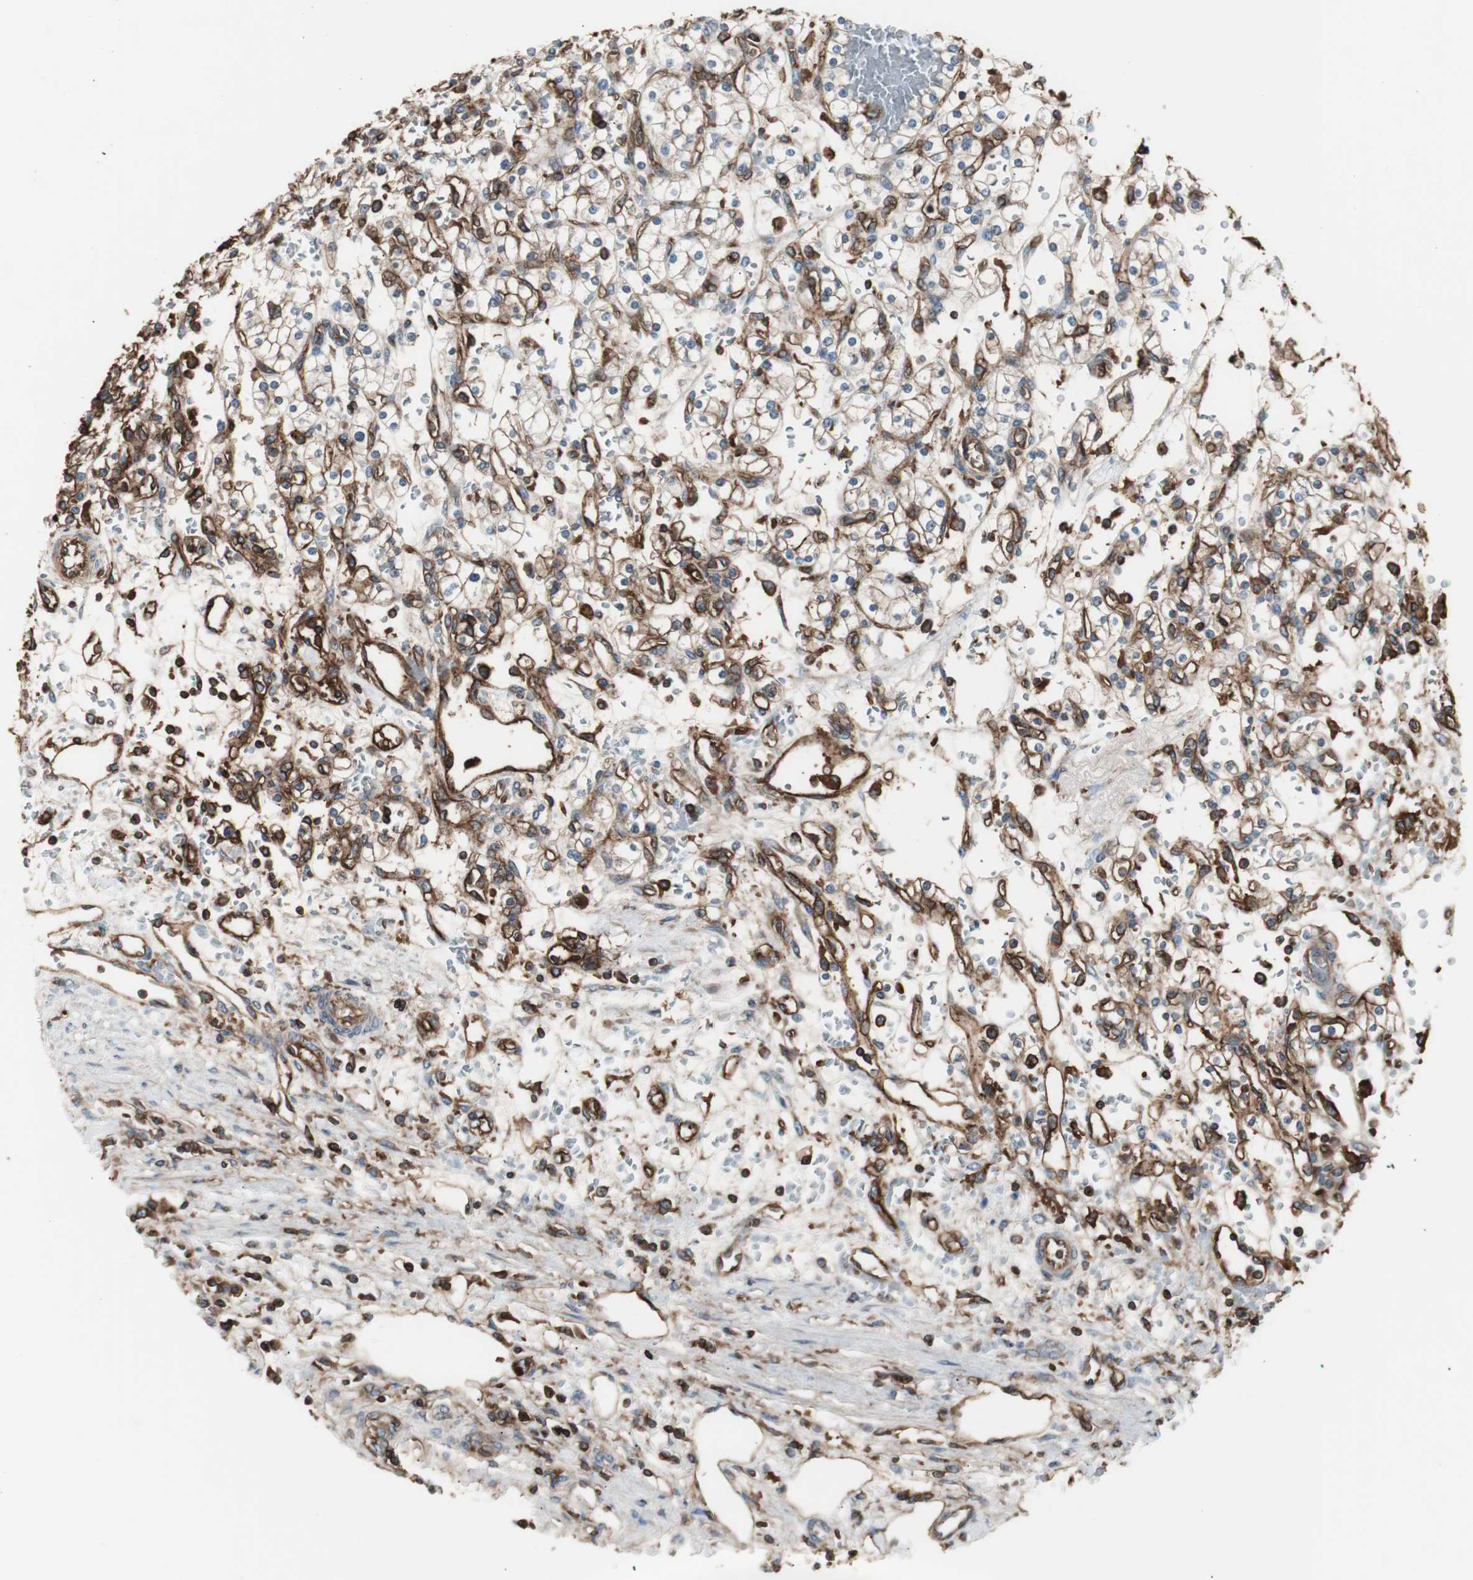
{"staining": {"intensity": "strong", "quantity": "<25%", "location": "cytoplasmic/membranous"}, "tissue": "renal cancer", "cell_type": "Tumor cells", "image_type": "cancer", "snomed": [{"axis": "morphology", "description": "Normal tissue, NOS"}, {"axis": "morphology", "description": "Adenocarcinoma, NOS"}, {"axis": "topography", "description": "Kidney"}], "caption": "Protein analysis of renal cancer (adenocarcinoma) tissue shows strong cytoplasmic/membranous staining in approximately <25% of tumor cells.", "gene": "B2M", "patient": {"sex": "female", "age": 55}}